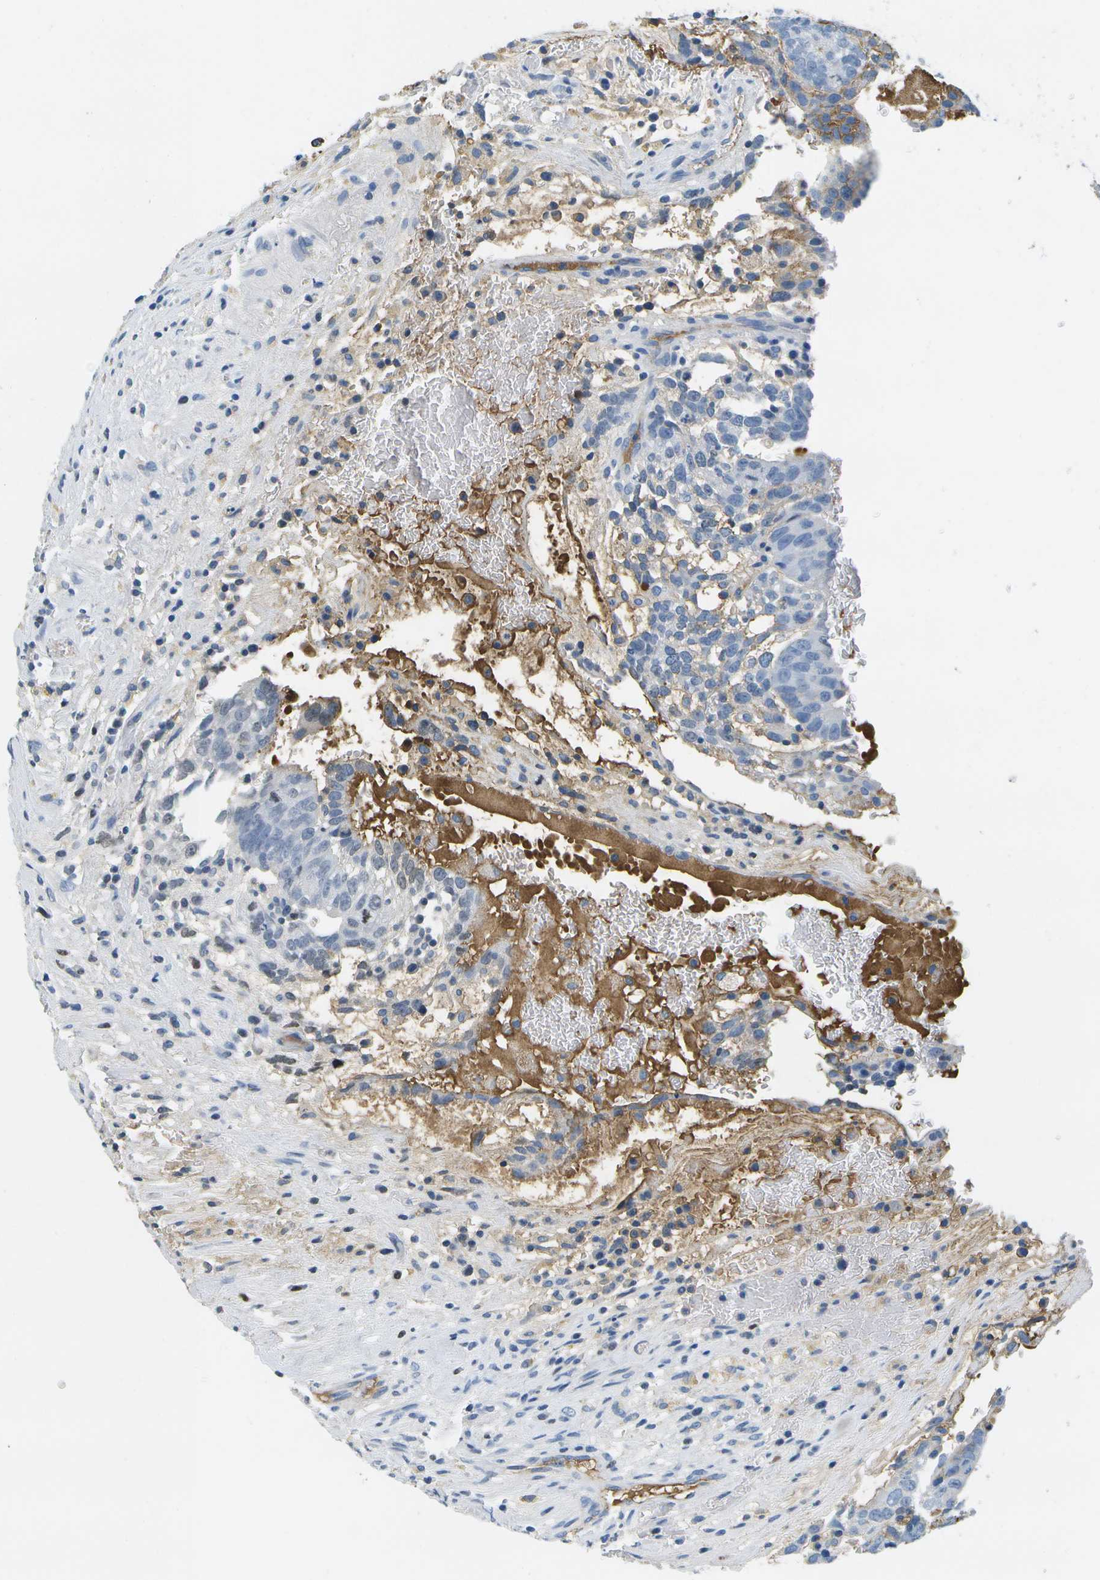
{"staining": {"intensity": "moderate", "quantity": "<25%", "location": "nuclear"}, "tissue": "testis cancer", "cell_type": "Tumor cells", "image_type": "cancer", "snomed": [{"axis": "morphology", "description": "Seminoma, NOS"}, {"axis": "morphology", "description": "Carcinoma, Embryonal, NOS"}, {"axis": "topography", "description": "Testis"}], "caption": "Protein expression analysis of human embryonal carcinoma (testis) reveals moderate nuclear expression in approximately <25% of tumor cells. The protein of interest is stained brown, and the nuclei are stained in blue (DAB IHC with brightfield microscopy, high magnification).", "gene": "SERPINA1", "patient": {"sex": "male", "age": 52}}